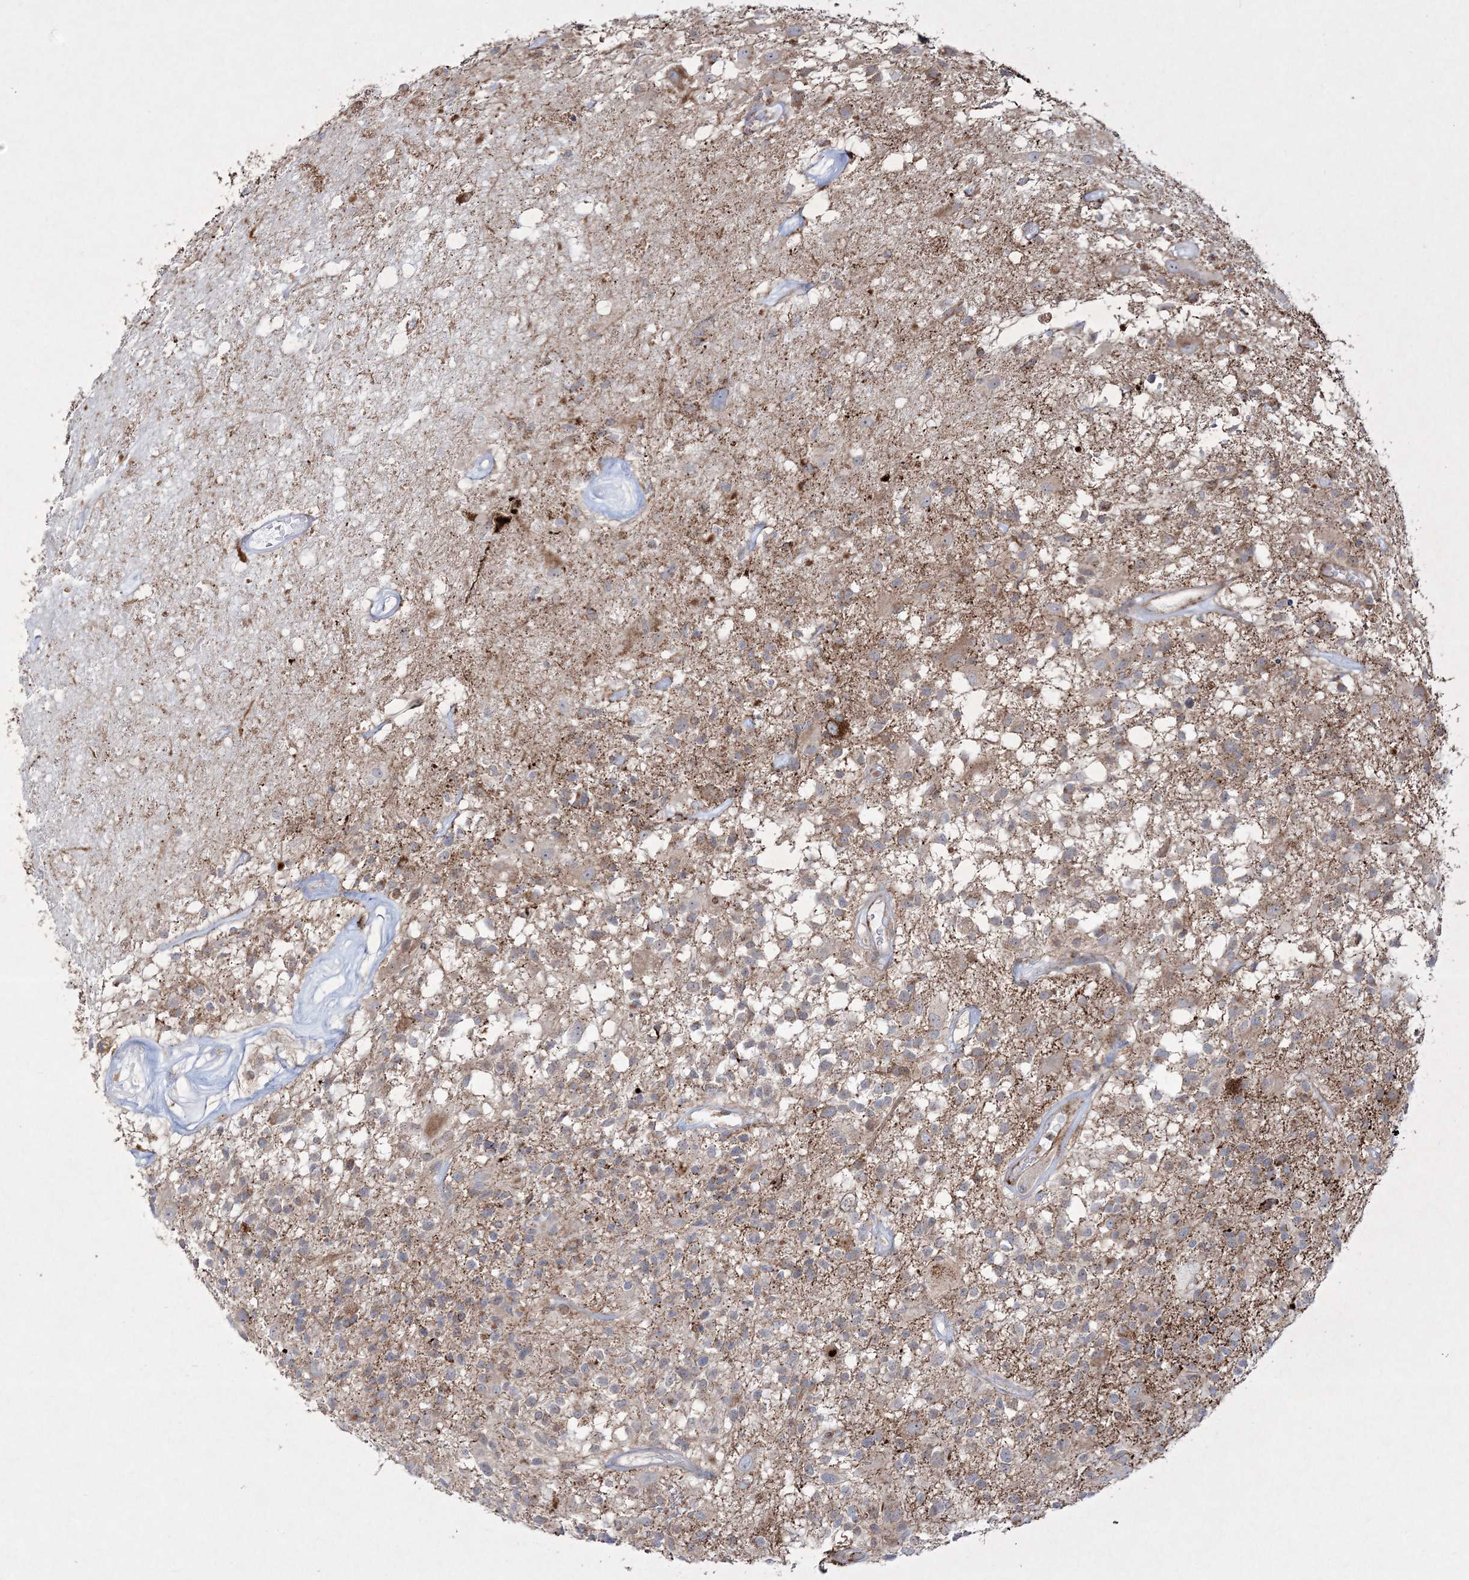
{"staining": {"intensity": "moderate", "quantity": "<25%", "location": "cytoplasmic/membranous"}, "tissue": "glioma", "cell_type": "Tumor cells", "image_type": "cancer", "snomed": [{"axis": "morphology", "description": "Glioma, malignant, High grade"}, {"axis": "morphology", "description": "Glioblastoma, NOS"}, {"axis": "topography", "description": "Brain"}], "caption": "A high-resolution micrograph shows immunohistochemistry staining of glioblastoma, which exhibits moderate cytoplasmic/membranous expression in about <25% of tumor cells.", "gene": "RICTOR", "patient": {"sex": "male", "age": 60}}